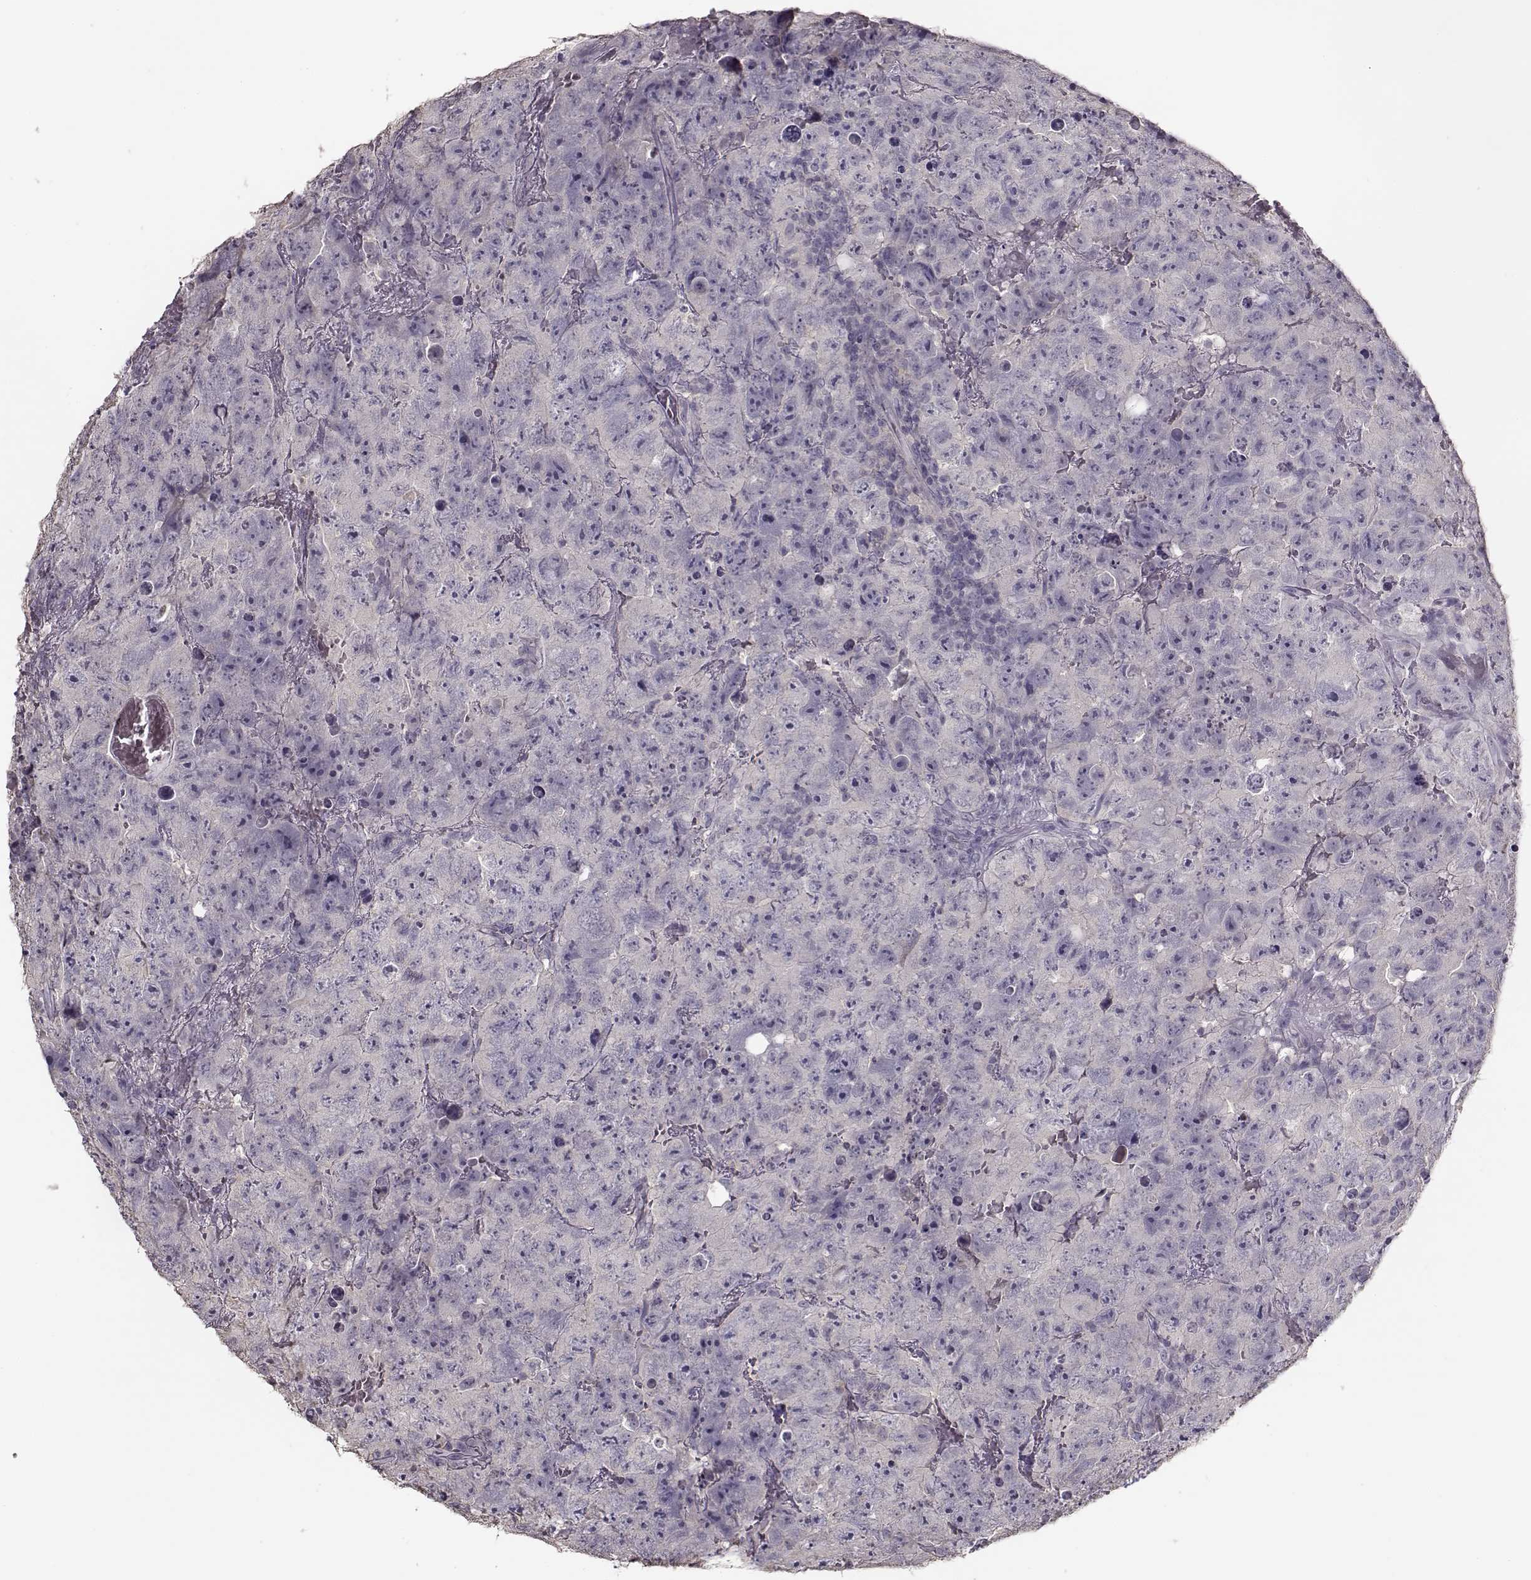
{"staining": {"intensity": "negative", "quantity": "none", "location": "none"}, "tissue": "testis cancer", "cell_type": "Tumor cells", "image_type": "cancer", "snomed": [{"axis": "morphology", "description": "Carcinoma, Embryonal, NOS"}, {"axis": "topography", "description": "Testis"}], "caption": "Testis embryonal carcinoma stained for a protein using IHC exhibits no expression tumor cells.", "gene": "UROC1", "patient": {"sex": "male", "age": 24}}